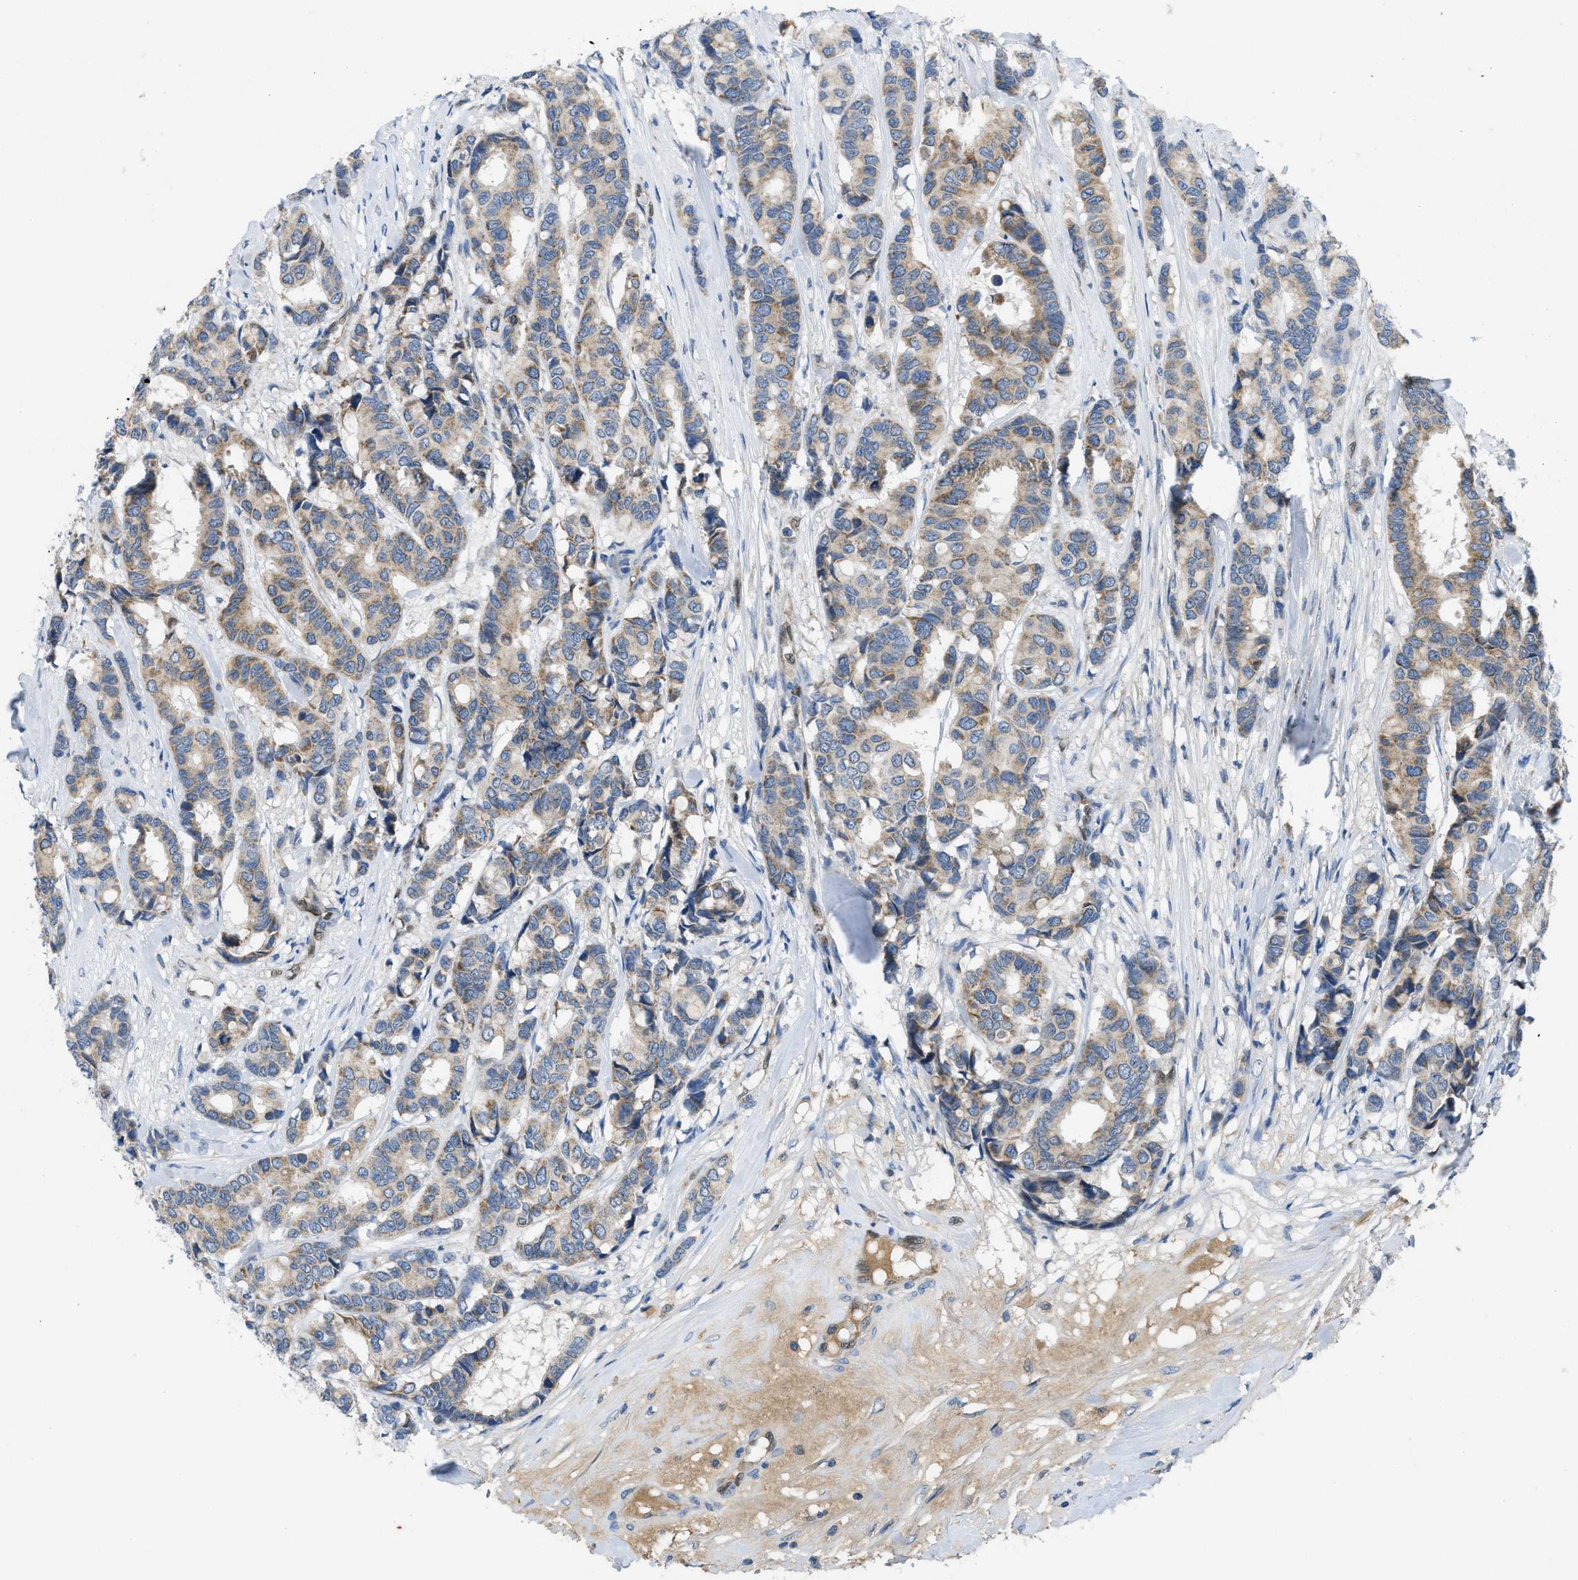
{"staining": {"intensity": "weak", "quantity": "25%-75%", "location": "cytoplasmic/membranous"}, "tissue": "breast cancer", "cell_type": "Tumor cells", "image_type": "cancer", "snomed": [{"axis": "morphology", "description": "Duct carcinoma"}, {"axis": "topography", "description": "Breast"}], "caption": "Breast cancer (invasive ductal carcinoma) tissue shows weak cytoplasmic/membranous expression in about 25%-75% of tumor cells", "gene": "PNKD", "patient": {"sex": "female", "age": 87}}